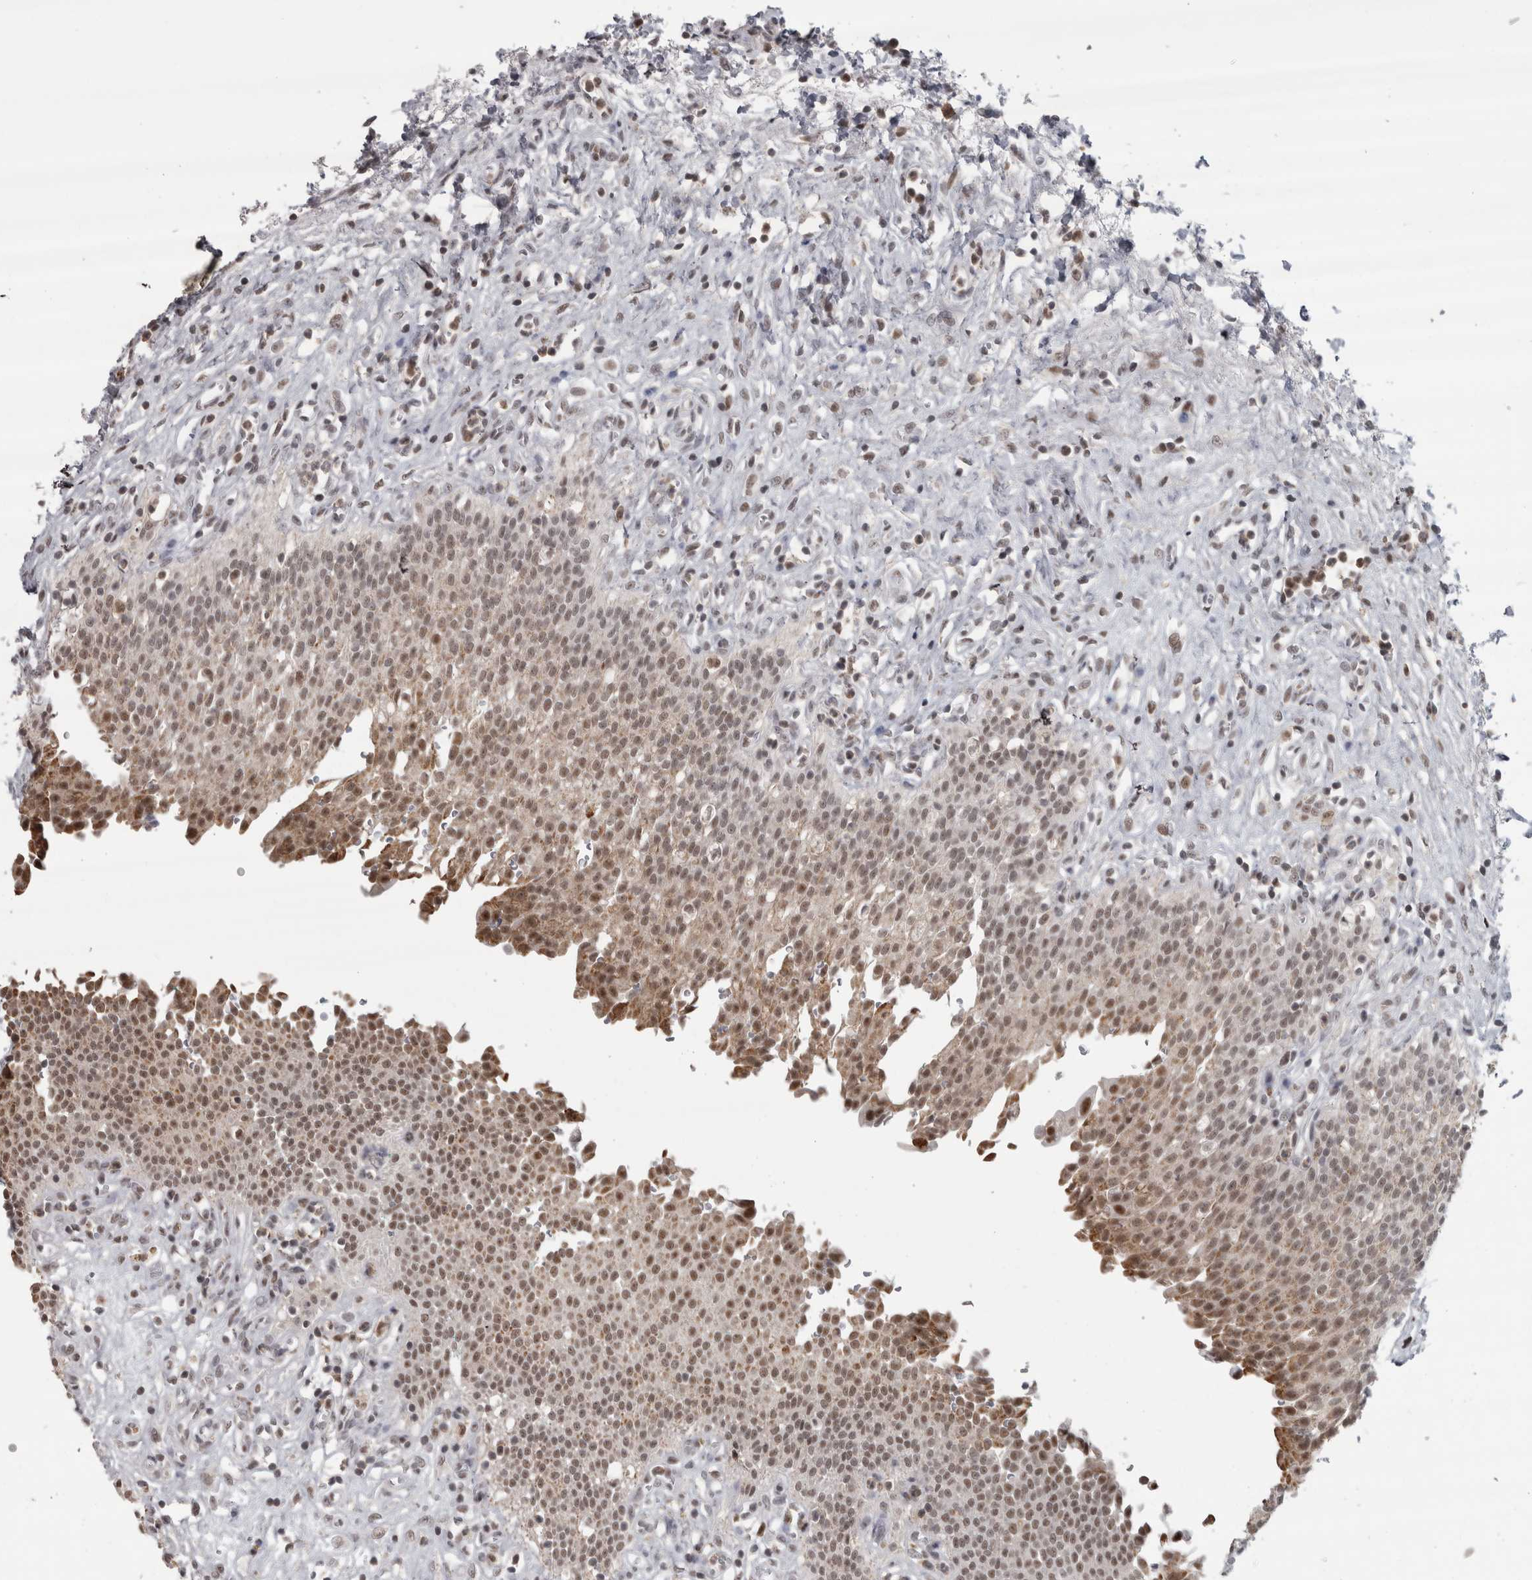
{"staining": {"intensity": "moderate", "quantity": ">75%", "location": "nuclear"}, "tissue": "urinary bladder", "cell_type": "Urothelial cells", "image_type": "normal", "snomed": [{"axis": "morphology", "description": "Urothelial carcinoma, High grade"}, {"axis": "topography", "description": "Urinary bladder"}], "caption": "An image of human urinary bladder stained for a protein exhibits moderate nuclear brown staining in urothelial cells. The protein of interest is stained brown, and the nuclei are stained in blue (DAB IHC with brightfield microscopy, high magnification).", "gene": "MICU3", "patient": {"sex": "male", "age": 46}}